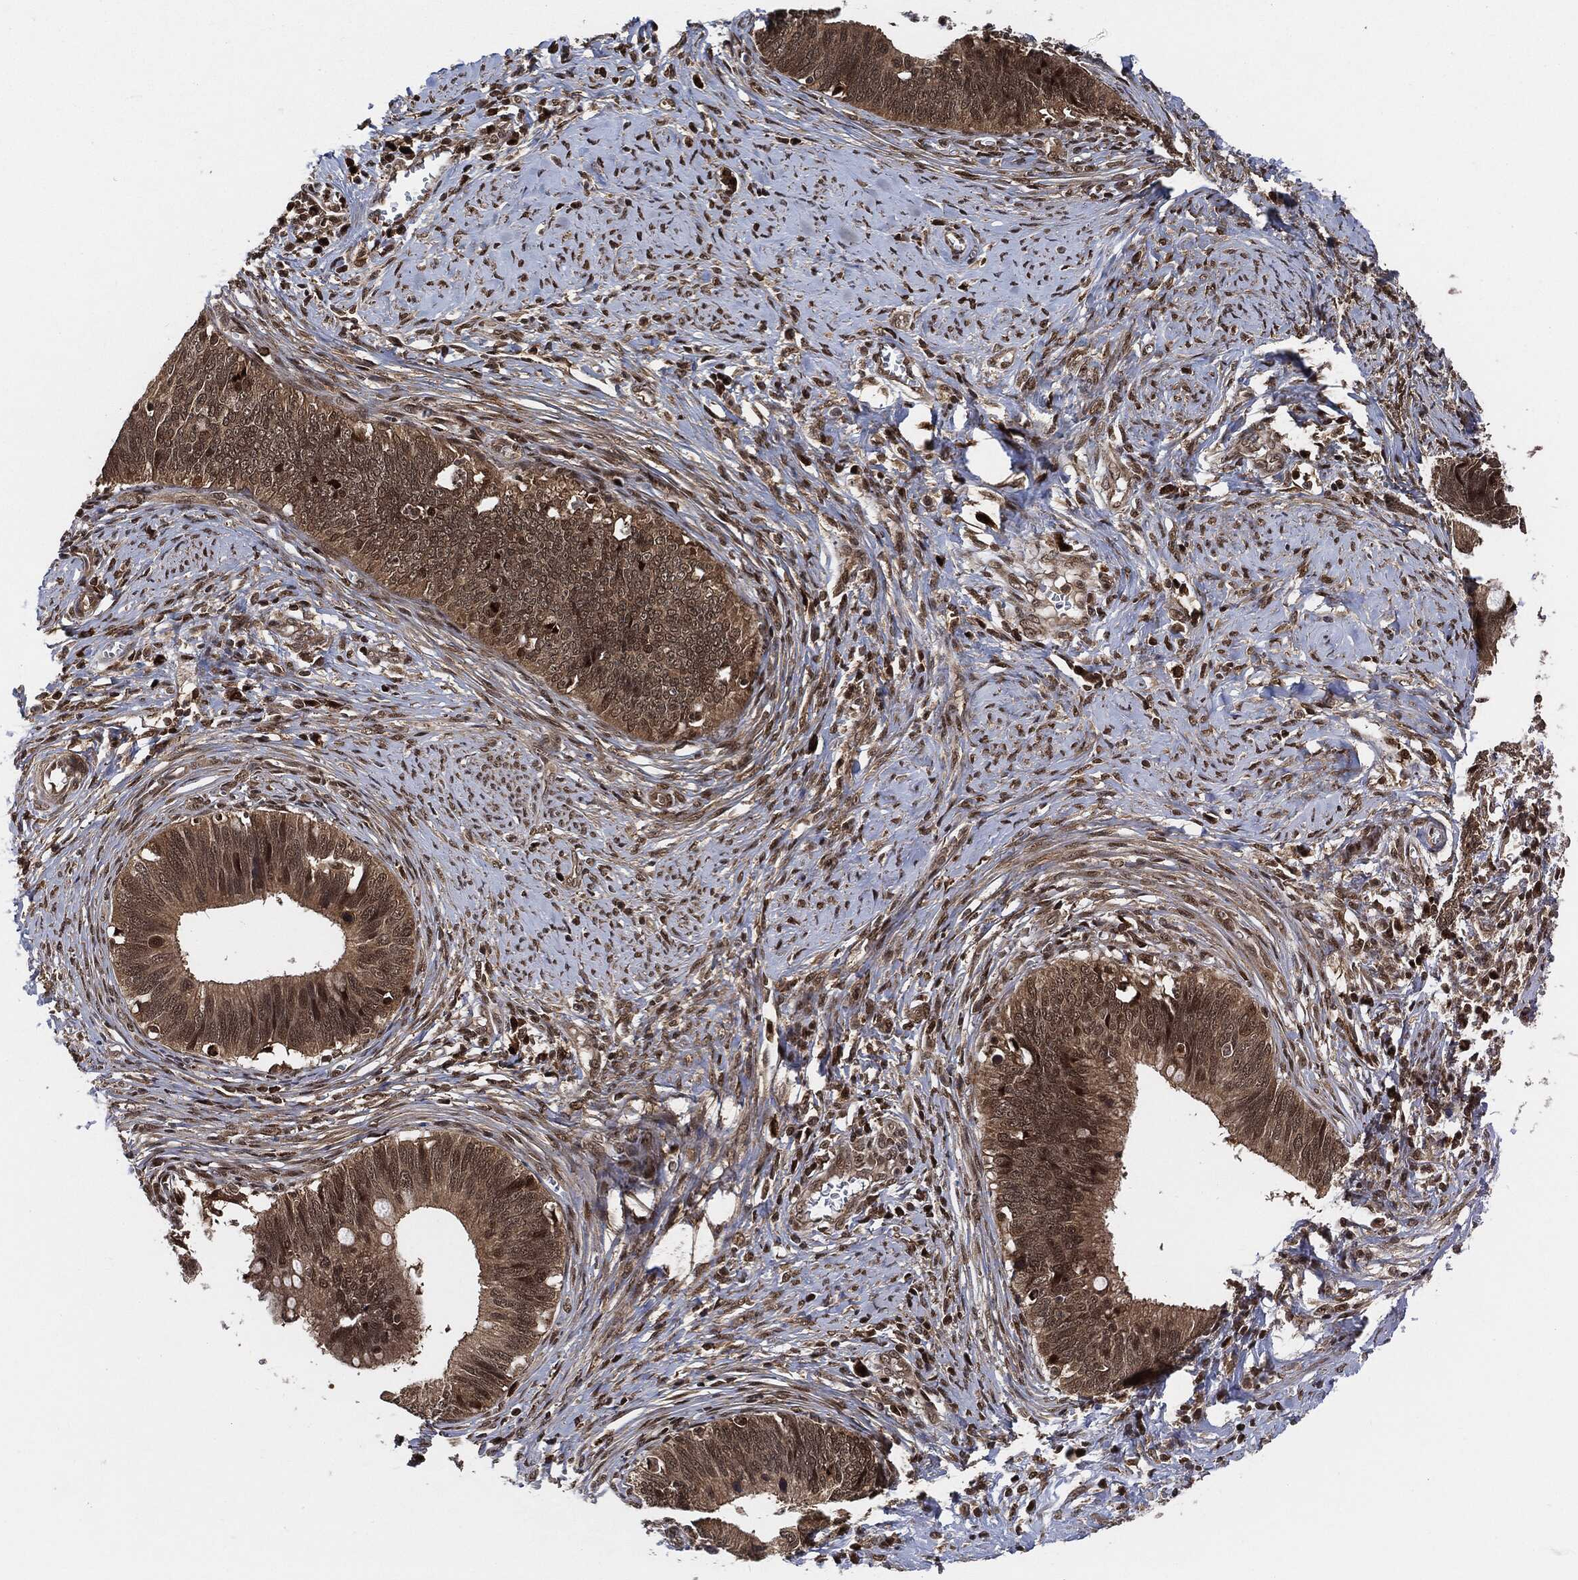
{"staining": {"intensity": "weak", "quantity": "25%-75%", "location": "cytoplasmic/membranous,nuclear"}, "tissue": "cervical cancer", "cell_type": "Tumor cells", "image_type": "cancer", "snomed": [{"axis": "morphology", "description": "Adenocarcinoma, NOS"}, {"axis": "topography", "description": "Cervix"}], "caption": "This image demonstrates IHC staining of human cervical cancer, with low weak cytoplasmic/membranous and nuclear staining in about 25%-75% of tumor cells.", "gene": "CUTA", "patient": {"sex": "female", "age": 42}}